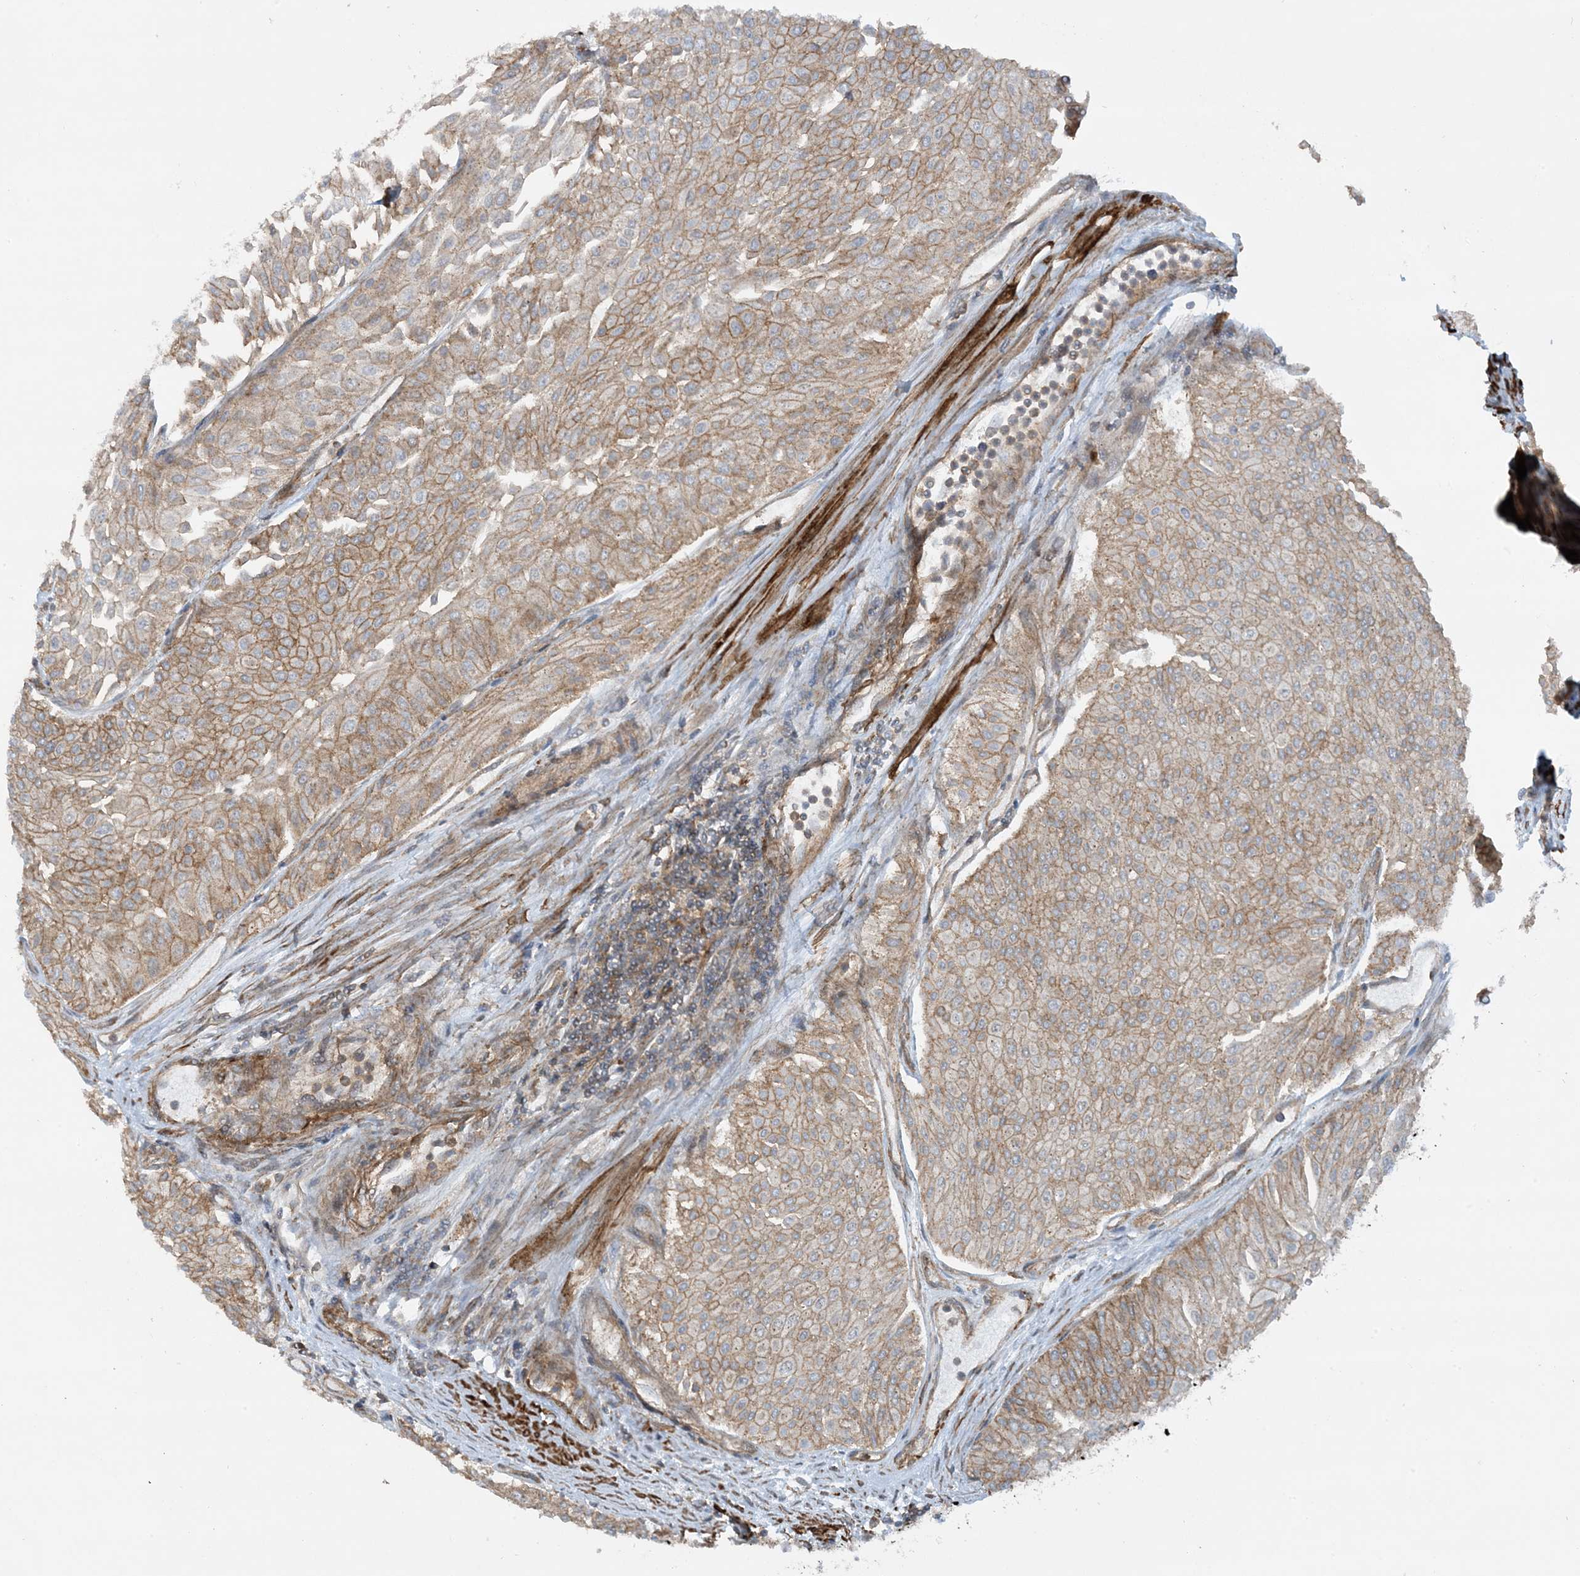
{"staining": {"intensity": "moderate", "quantity": ">75%", "location": "cytoplasmic/membranous"}, "tissue": "urothelial cancer", "cell_type": "Tumor cells", "image_type": "cancer", "snomed": [{"axis": "morphology", "description": "Urothelial carcinoma, Low grade"}, {"axis": "topography", "description": "Urinary bladder"}], "caption": "Immunohistochemical staining of urothelial cancer exhibits medium levels of moderate cytoplasmic/membranous positivity in approximately >75% of tumor cells. Immunohistochemistry (ihc) stains the protein of interest in brown and the nuclei are stained blue.", "gene": "STAM2", "patient": {"sex": "male", "age": 67}}